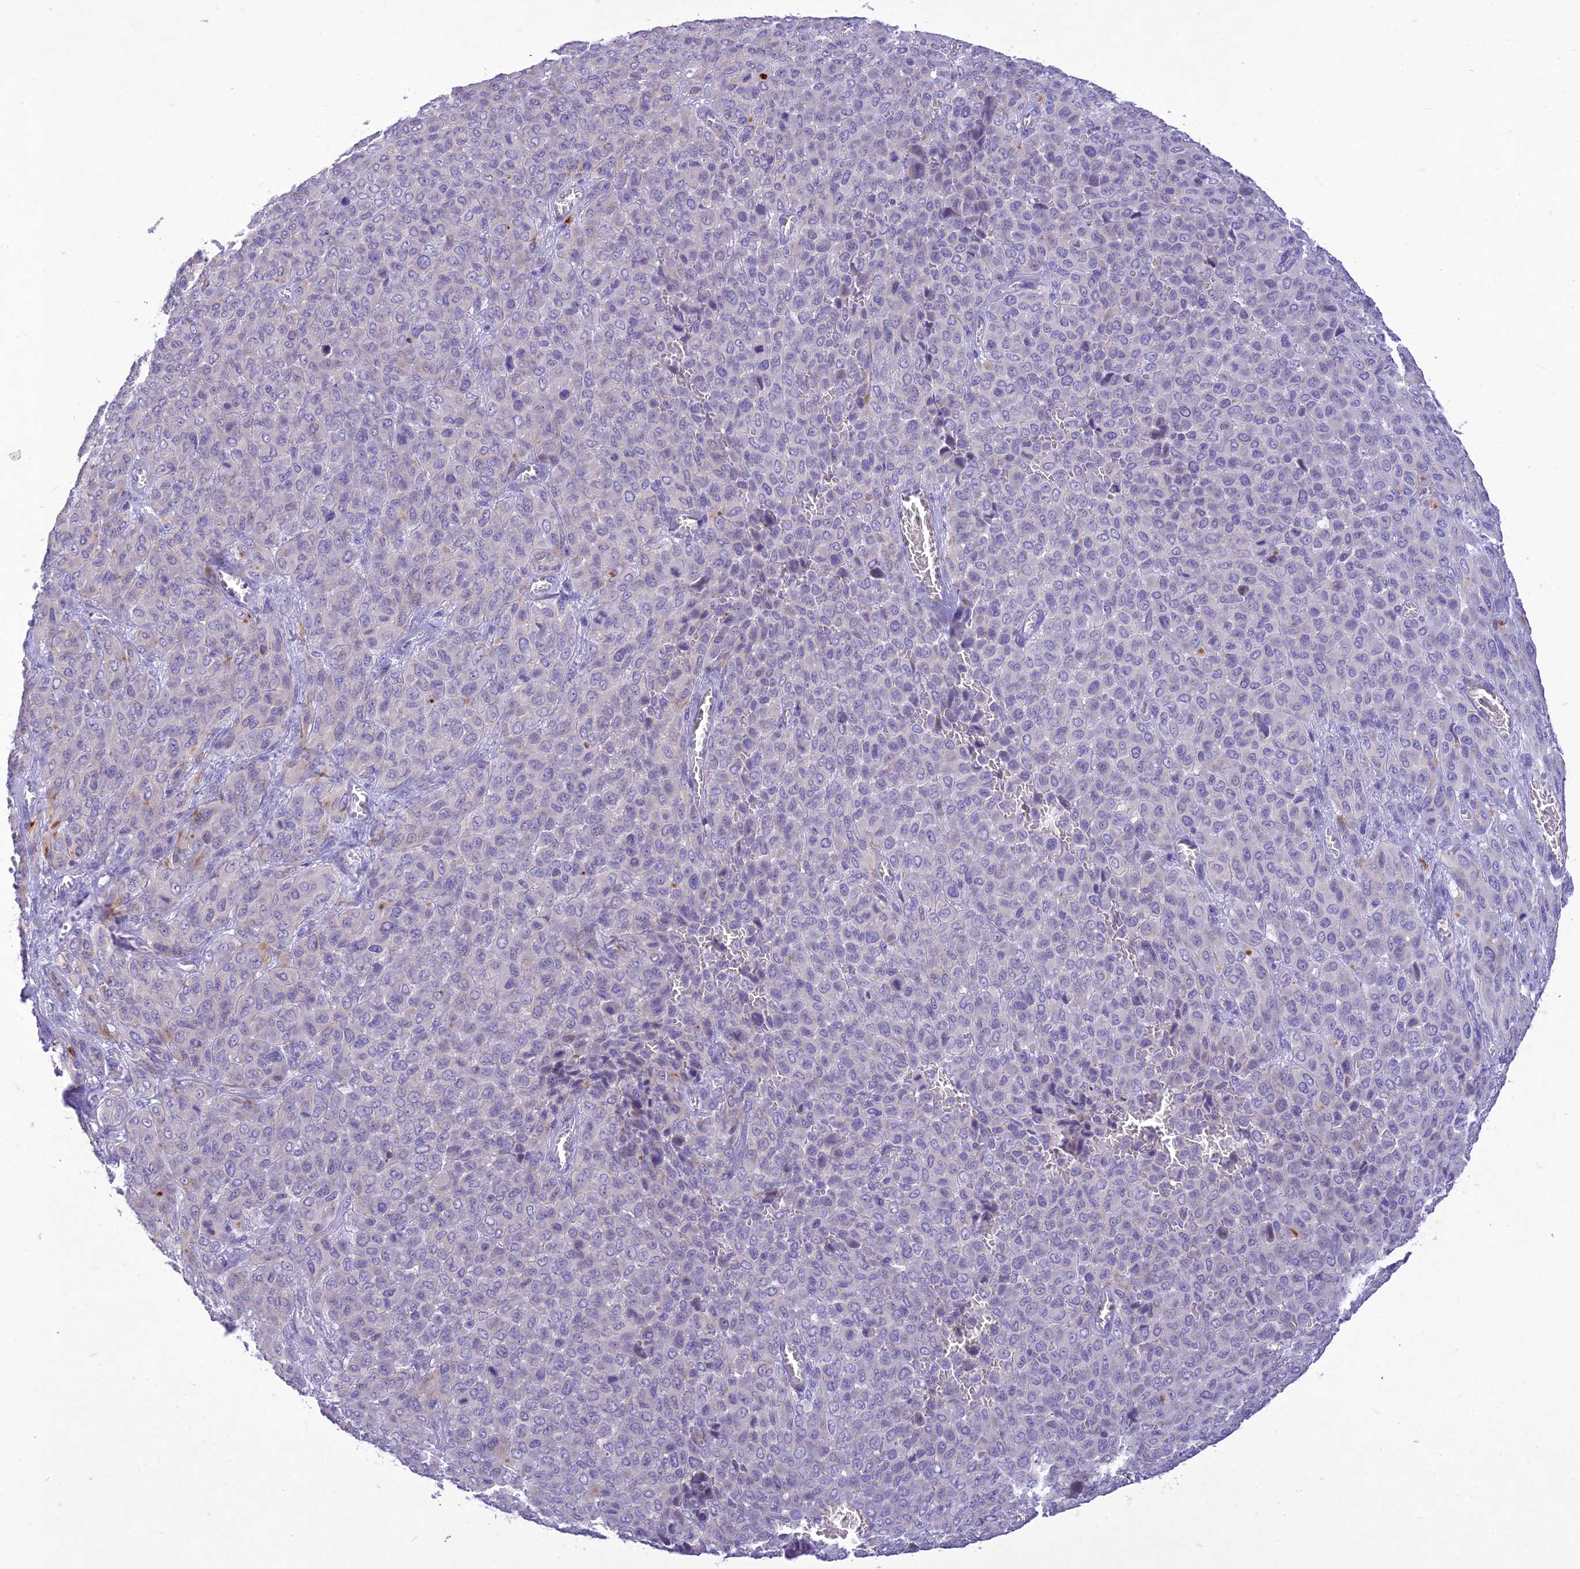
{"staining": {"intensity": "negative", "quantity": "none", "location": "none"}, "tissue": "melanoma", "cell_type": "Tumor cells", "image_type": "cancer", "snomed": [{"axis": "morphology", "description": "Malignant melanoma, Metastatic site"}, {"axis": "topography", "description": "Skin"}], "caption": "The immunohistochemistry histopathology image has no significant positivity in tumor cells of malignant melanoma (metastatic site) tissue. (Brightfield microscopy of DAB IHC at high magnification).", "gene": "SLC13A5", "patient": {"sex": "female", "age": 81}}